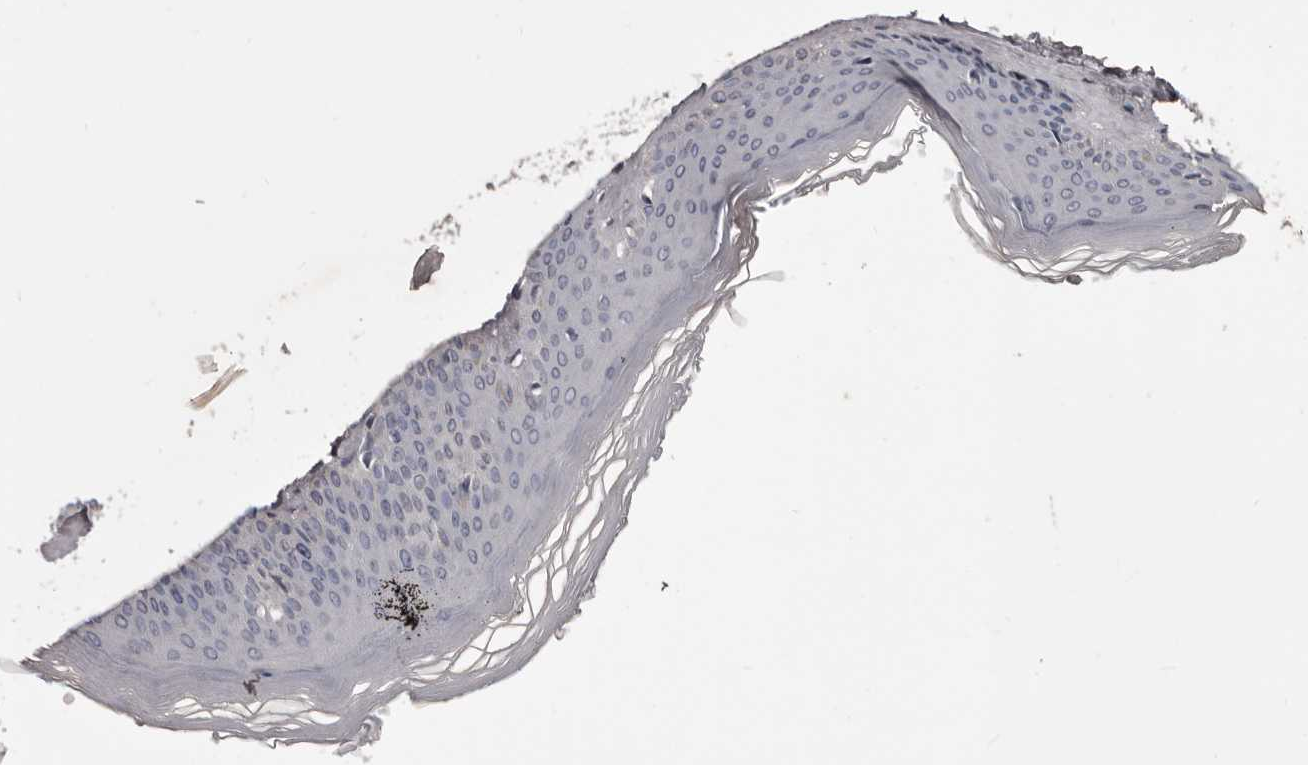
{"staining": {"intensity": "negative", "quantity": "none", "location": "none"}, "tissue": "skin", "cell_type": "Fibroblasts", "image_type": "normal", "snomed": [{"axis": "morphology", "description": "Normal tissue, NOS"}, {"axis": "topography", "description": "Skin"}], "caption": "Human skin stained for a protein using immunohistochemistry (IHC) displays no expression in fibroblasts.", "gene": "LPAR6", "patient": {"sex": "female", "age": 27}}